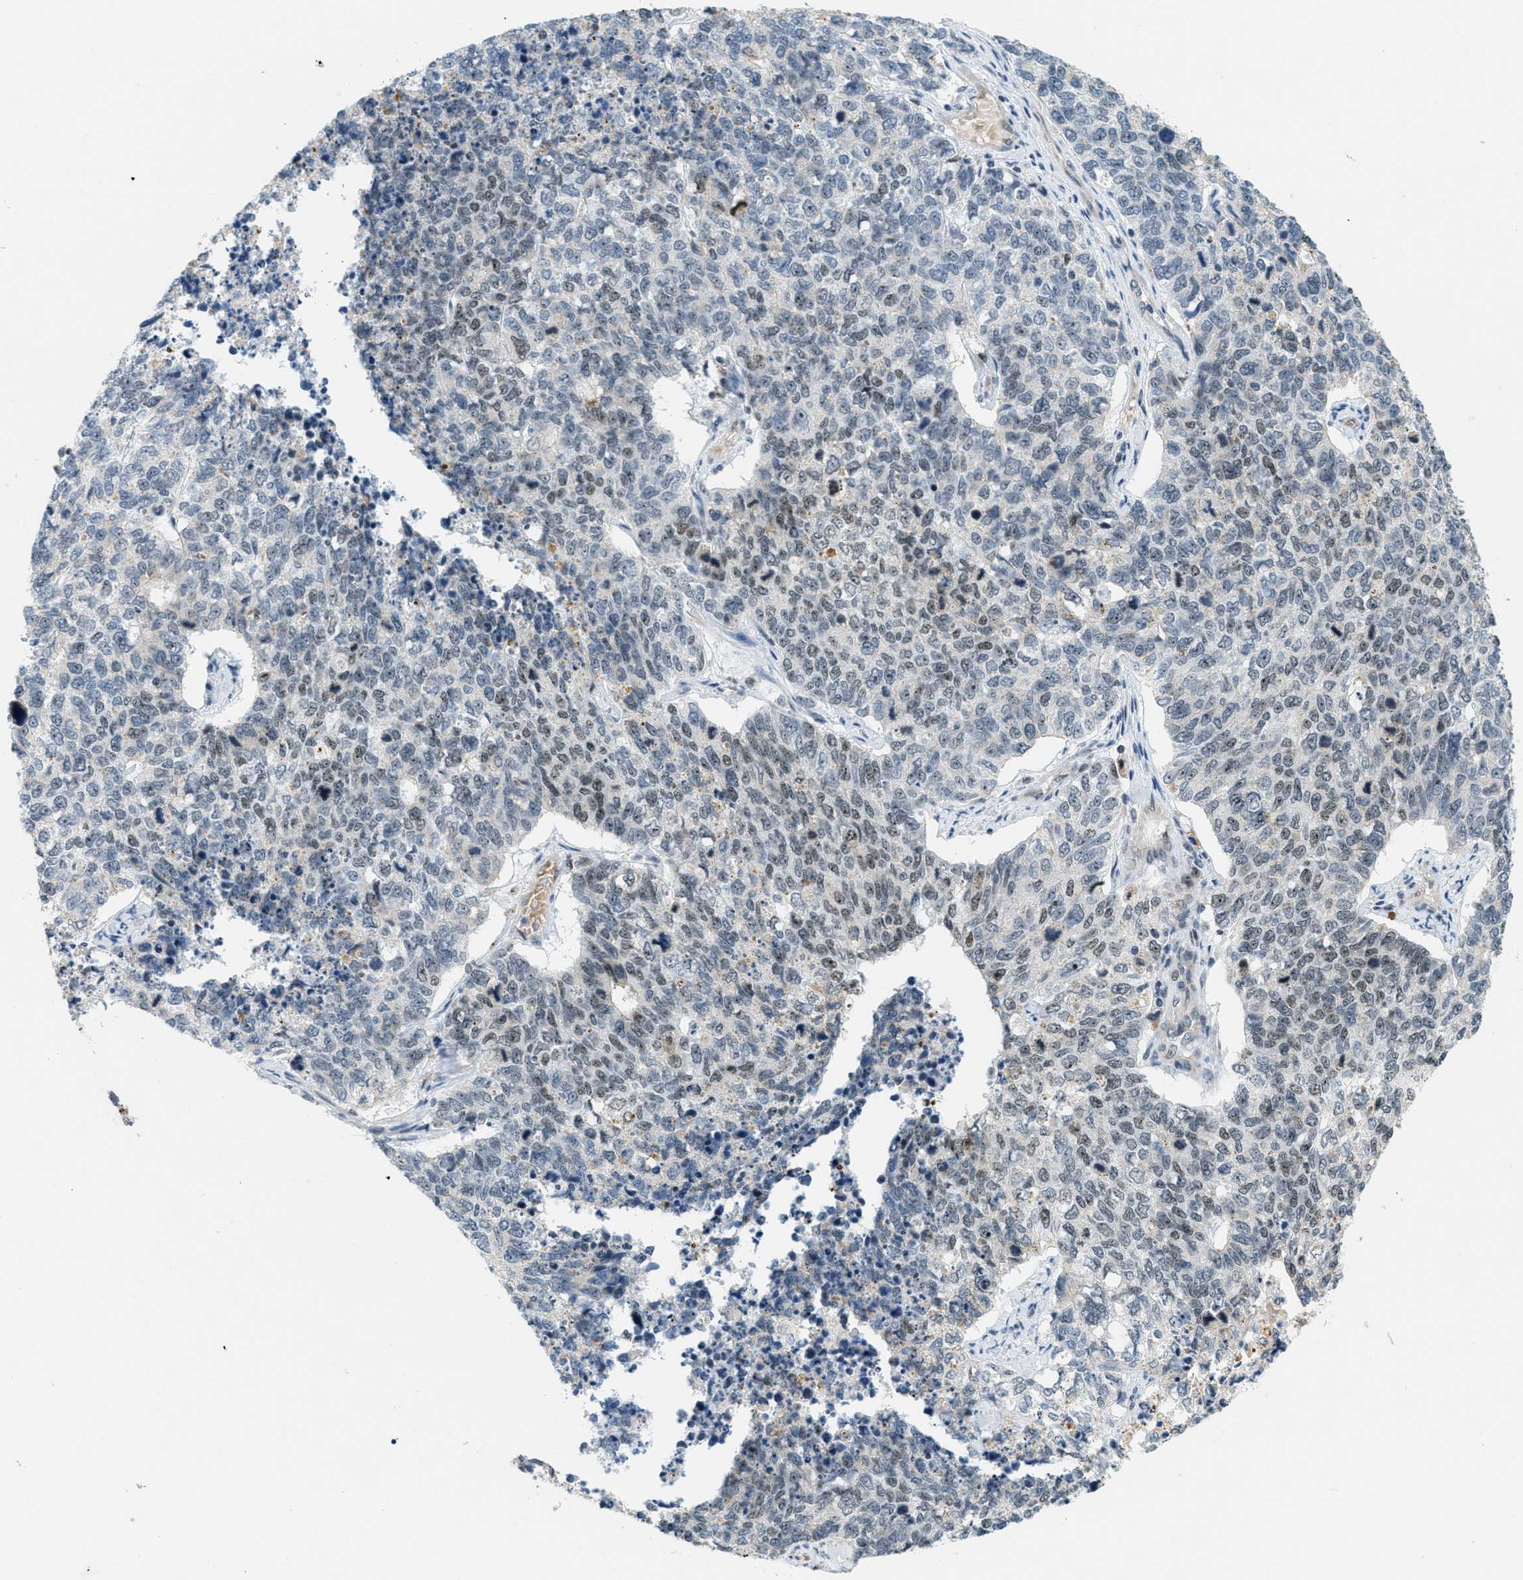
{"staining": {"intensity": "weak", "quantity": "25%-75%", "location": "nuclear"}, "tissue": "cervical cancer", "cell_type": "Tumor cells", "image_type": "cancer", "snomed": [{"axis": "morphology", "description": "Squamous cell carcinoma, NOS"}, {"axis": "topography", "description": "Cervix"}], "caption": "Squamous cell carcinoma (cervical) stained with a brown dye displays weak nuclear positive positivity in about 25%-75% of tumor cells.", "gene": "DDX47", "patient": {"sex": "female", "age": 63}}